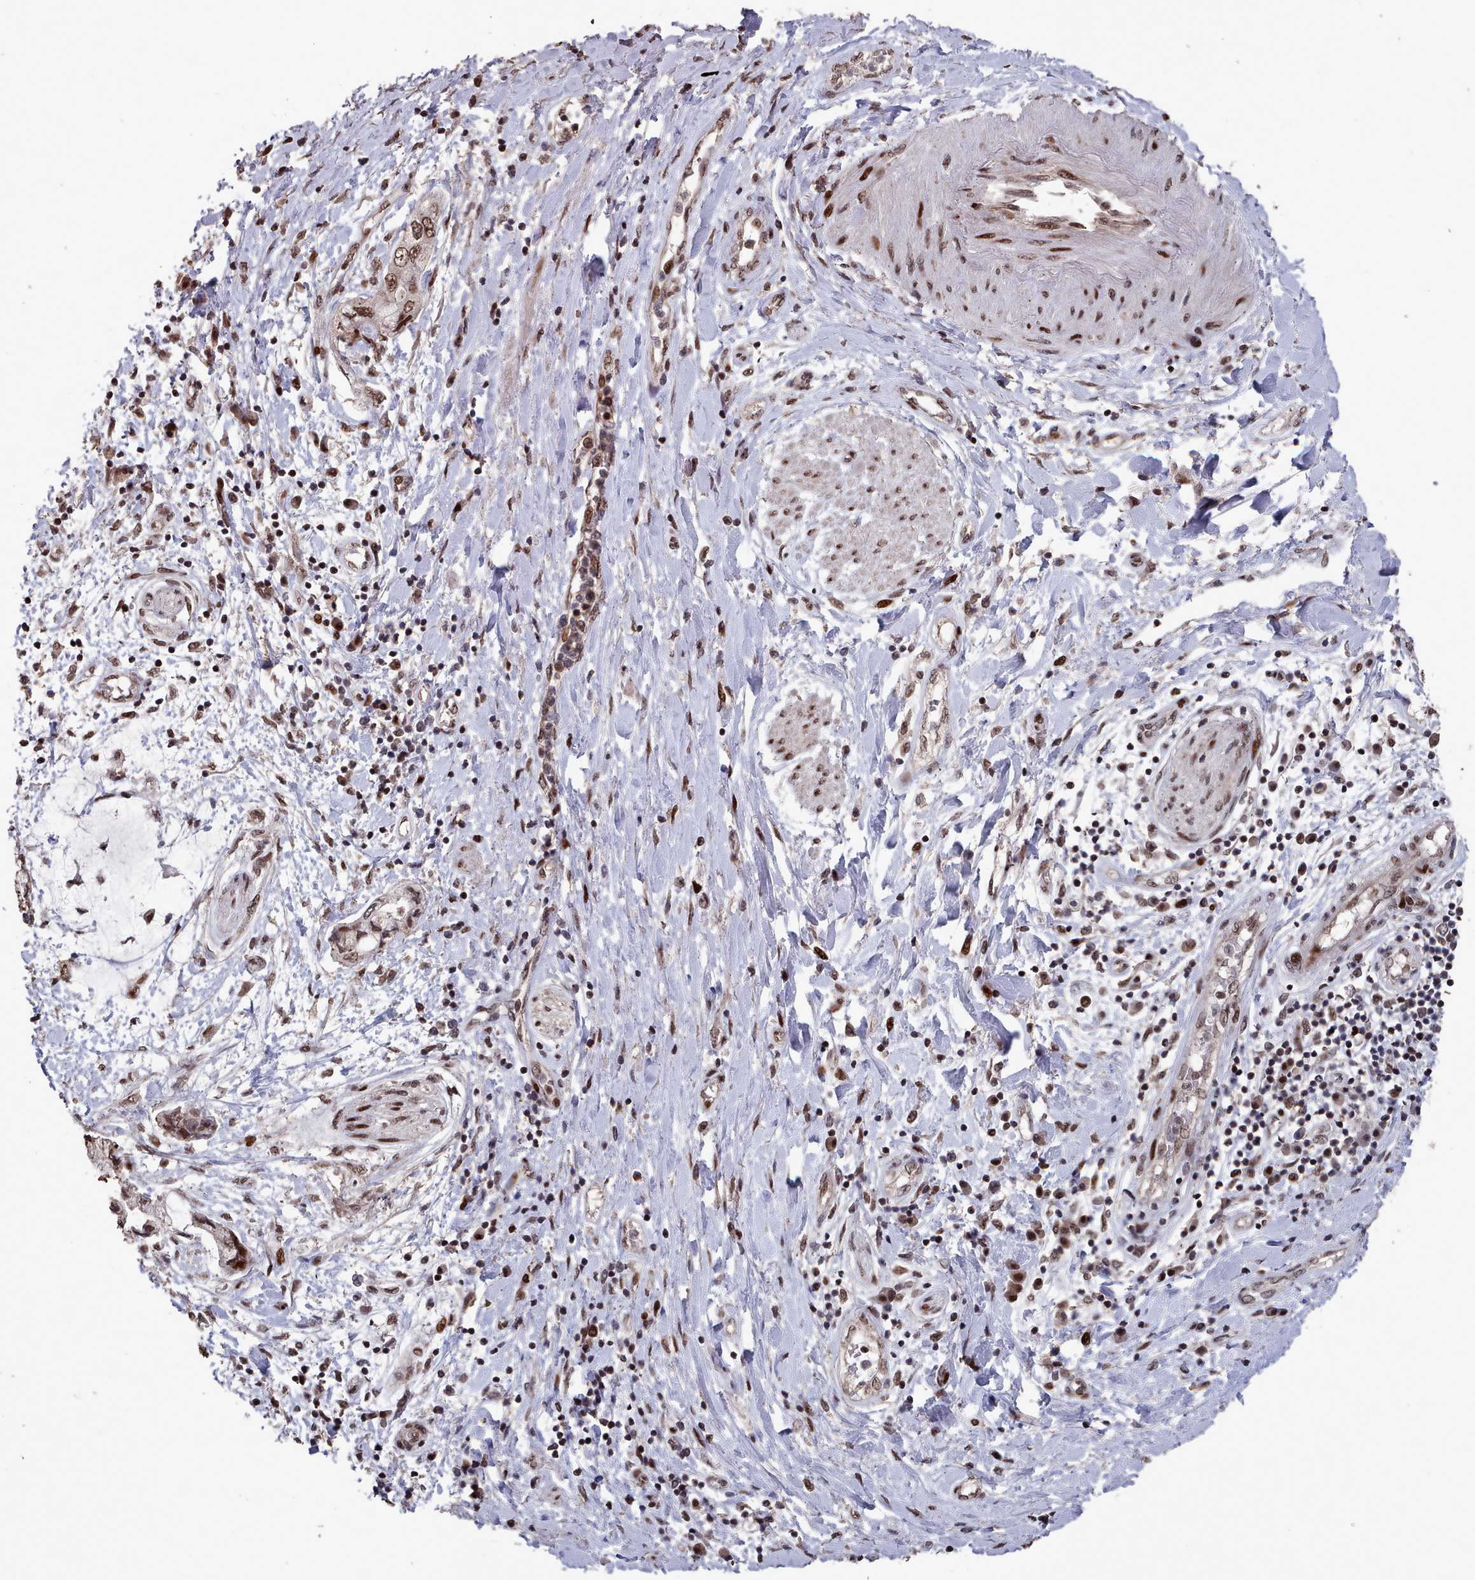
{"staining": {"intensity": "moderate", "quantity": ">75%", "location": "nuclear"}, "tissue": "pancreatic cancer", "cell_type": "Tumor cells", "image_type": "cancer", "snomed": [{"axis": "morphology", "description": "Adenocarcinoma, NOS"}, {"axis": "topography", "description": "Pancreas"}], "caption": "Immunohistochemical staining of human pancreatic cancer (adenocarcinoma) exhibits medium levels of moderate nuclear expression in approximately >75% of tumor cells.", "gene": "PNRC2", "patient": {"sex": "female", "age": 73}}